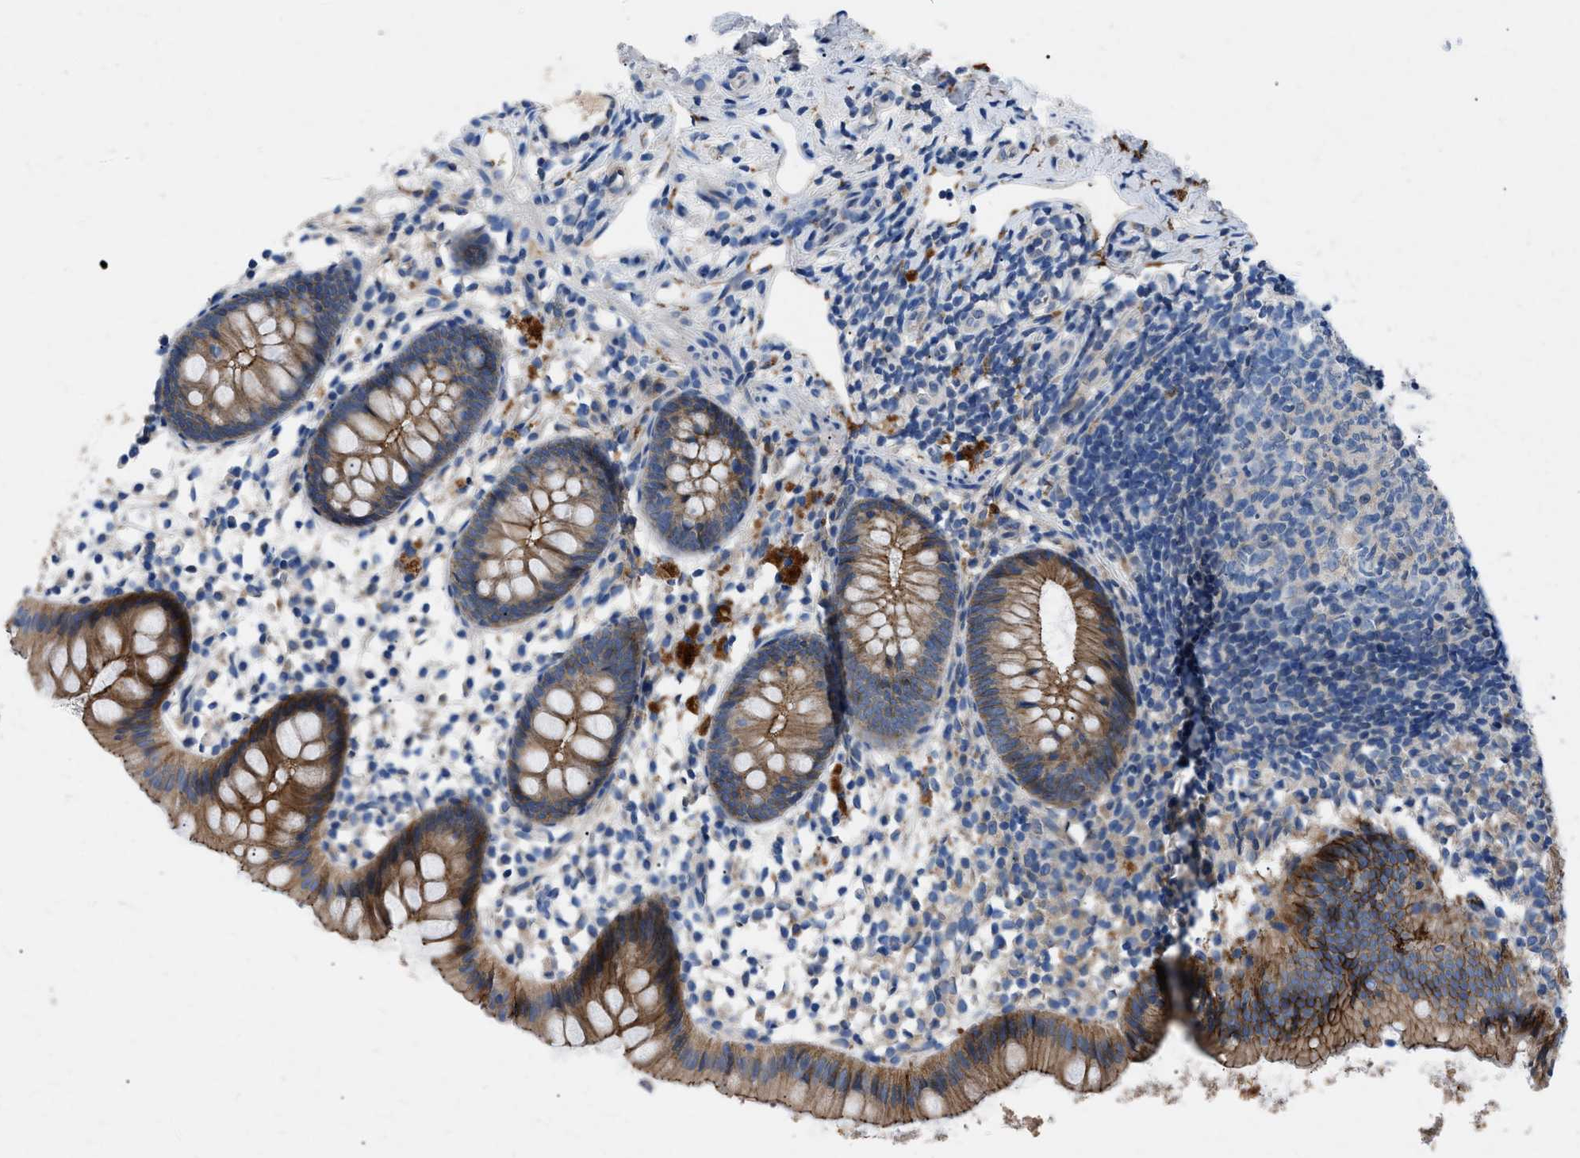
{"staining": {"intensity": "moderate", "quantity": ">75%", "location": "cytoplasmic/membranous"}, "tissue": "appendix", "cell_type": "Glandular cells", "image_type": "normal", "snomed": [{"axis": "morphology", "description": "Normal tissue, NOS"}, {"axis": "topography", "description": "Appendix"}], "caption": "This is an image of immunohistochemistry staining of normal appendix, which shows moderate staining in the cytoplasmic/membranous of glandular cells.", "gene": "ZDHHC24", "patient": {"sex": "female", "age": 20}}